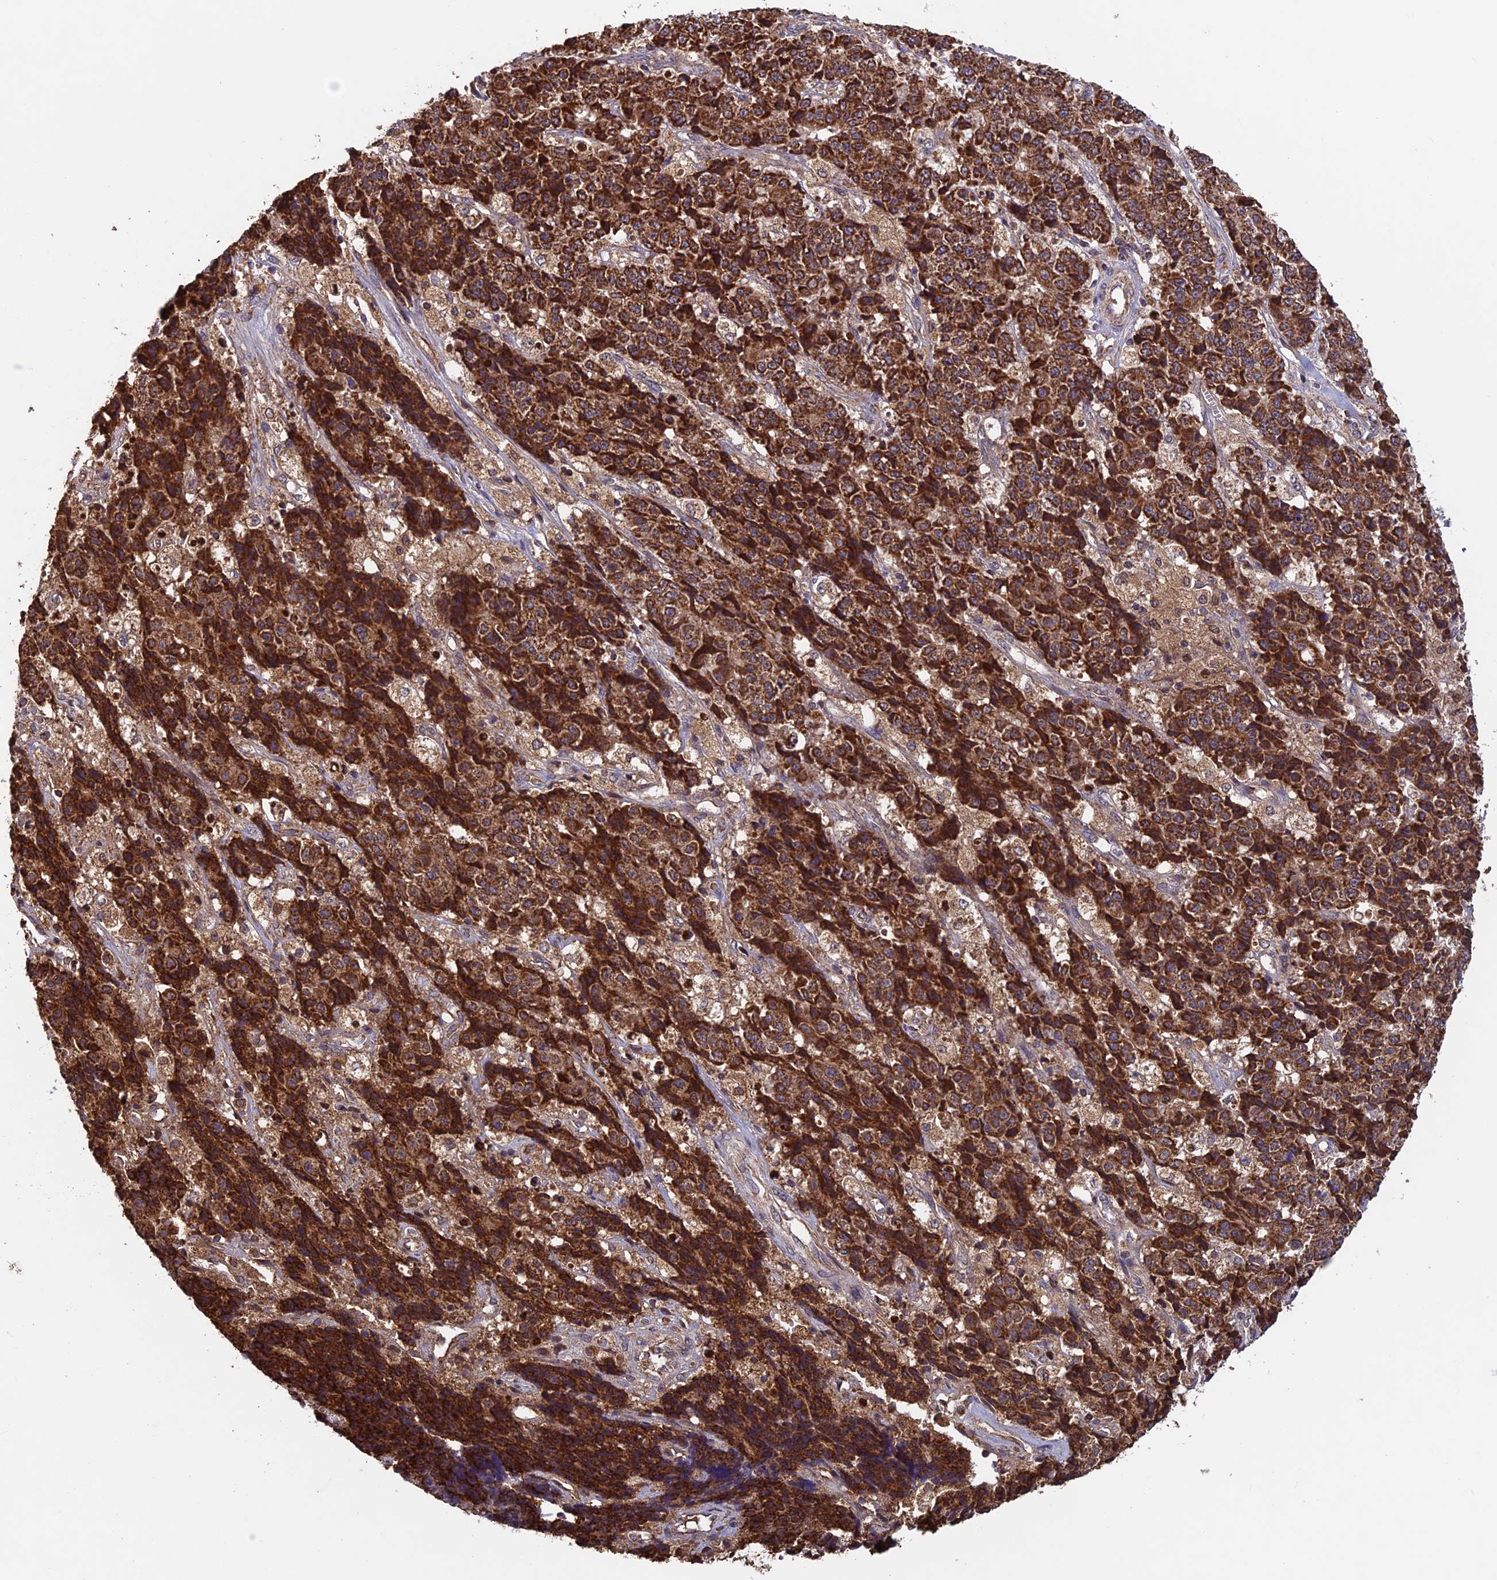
{"staining": {"intensity": "strong", "quantity": ">75%", "location": "cytoplasmic/membranous"}, "tissue": "ovarian cancer", "cell_type": "Tumor cells", "image_type": "cancer", "snomed": [{"axis": "morphology", "description": "Carcinoma, endometroid"}, {"axis": "topography", "description": "Ovary"}], "caption": "The photomicrograph shows a brown stain indicating the presence of a protein in the cytoplasmic/membranous of tumor cells in ovarian cancer. (Brightfield microscopy of DAB IHC at high magnification).", "gene": "CCDC15", "patient": {"sex": "female", "age": 42}}